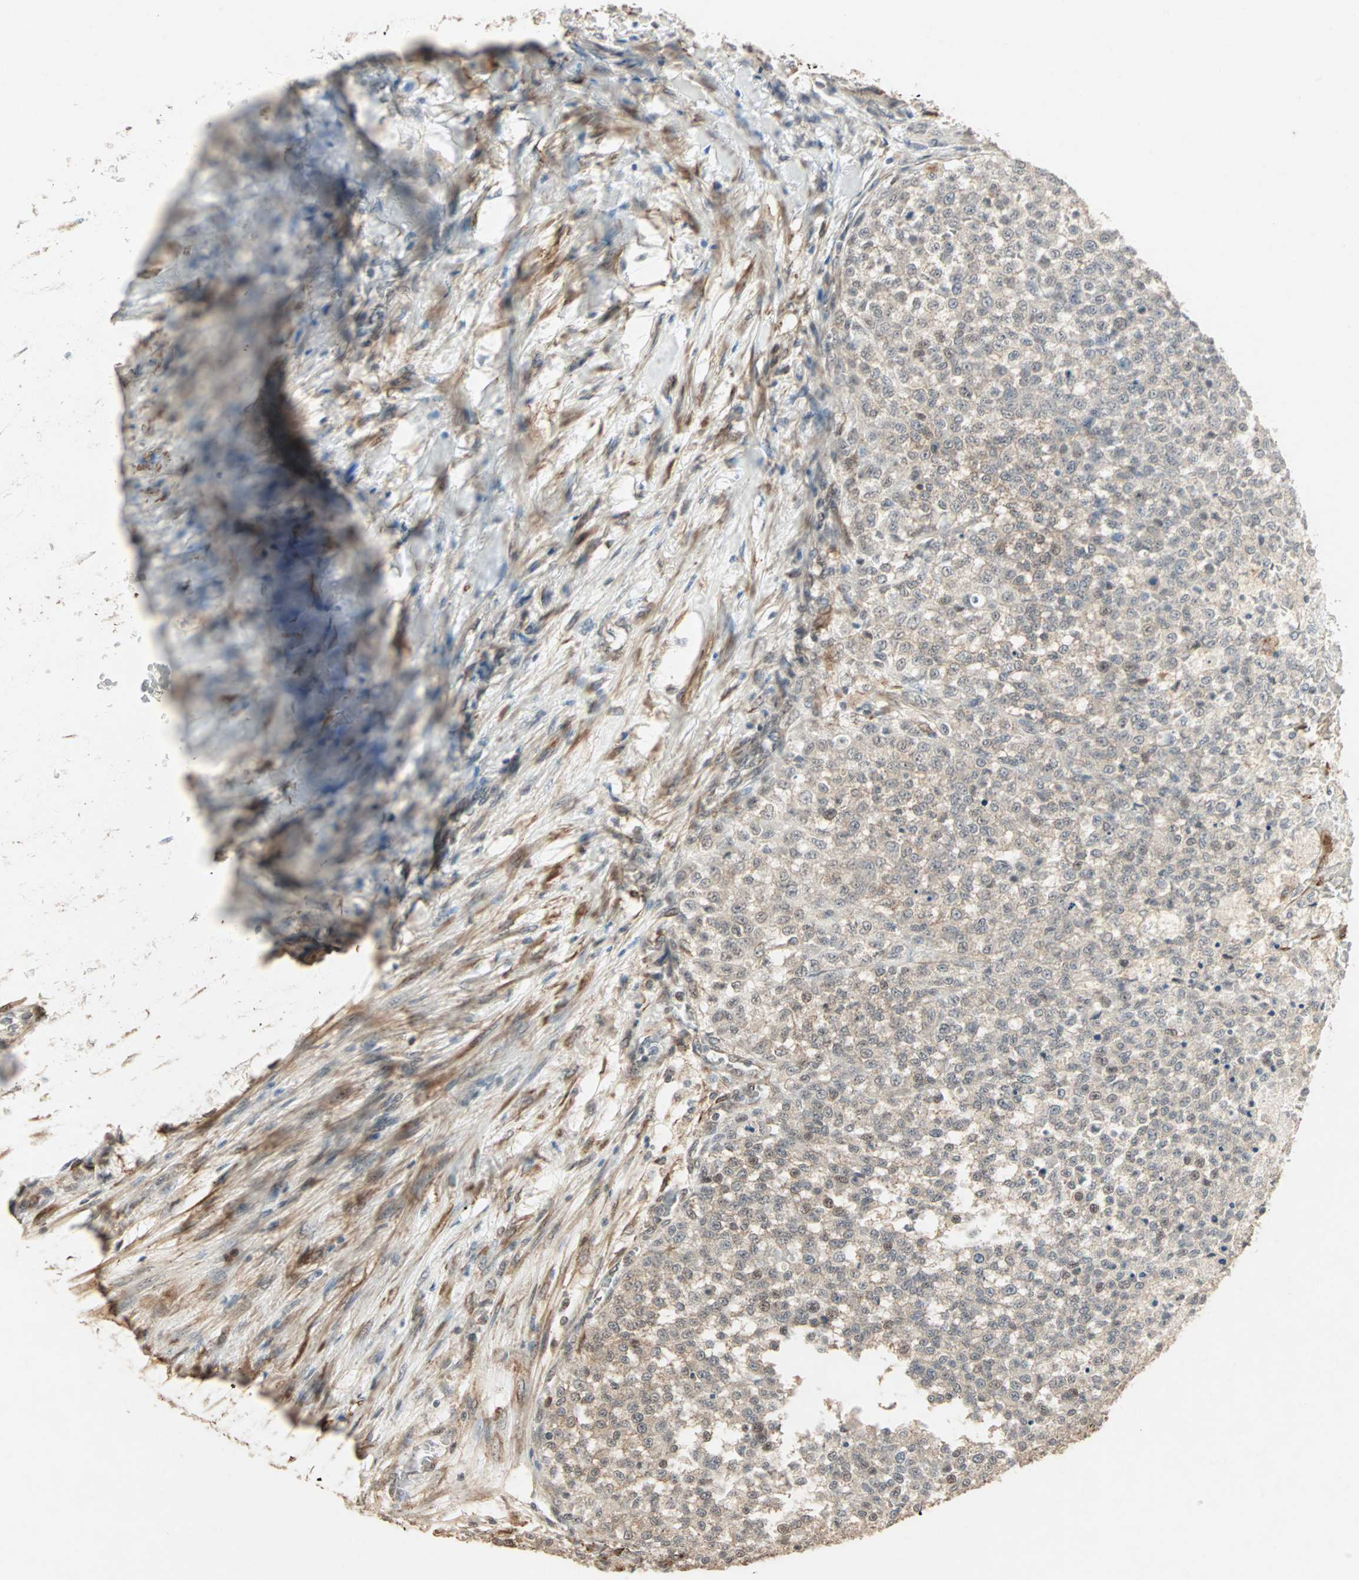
{"staining": {"intensity": "weak", "quantity": "25%-75%", "location": "cytoplasmic/membranous"}, "tissue": "testis cancer", "cell_type": "Tumor cells", "image_type": "cancer", "snomed": [{"axis": "morphology", "description": "Seminoma, NOS"}, {"axis": "topography", "description": "Testis"}], "caption": "Immunohistochemical staining of testis seminoma demonstrates low levels of weak cytoplasmic/membranous expression in about 25%-75% of tumor cells.", "gene": "TRPV4", "patient": {"sex": "male", "age": 59}}